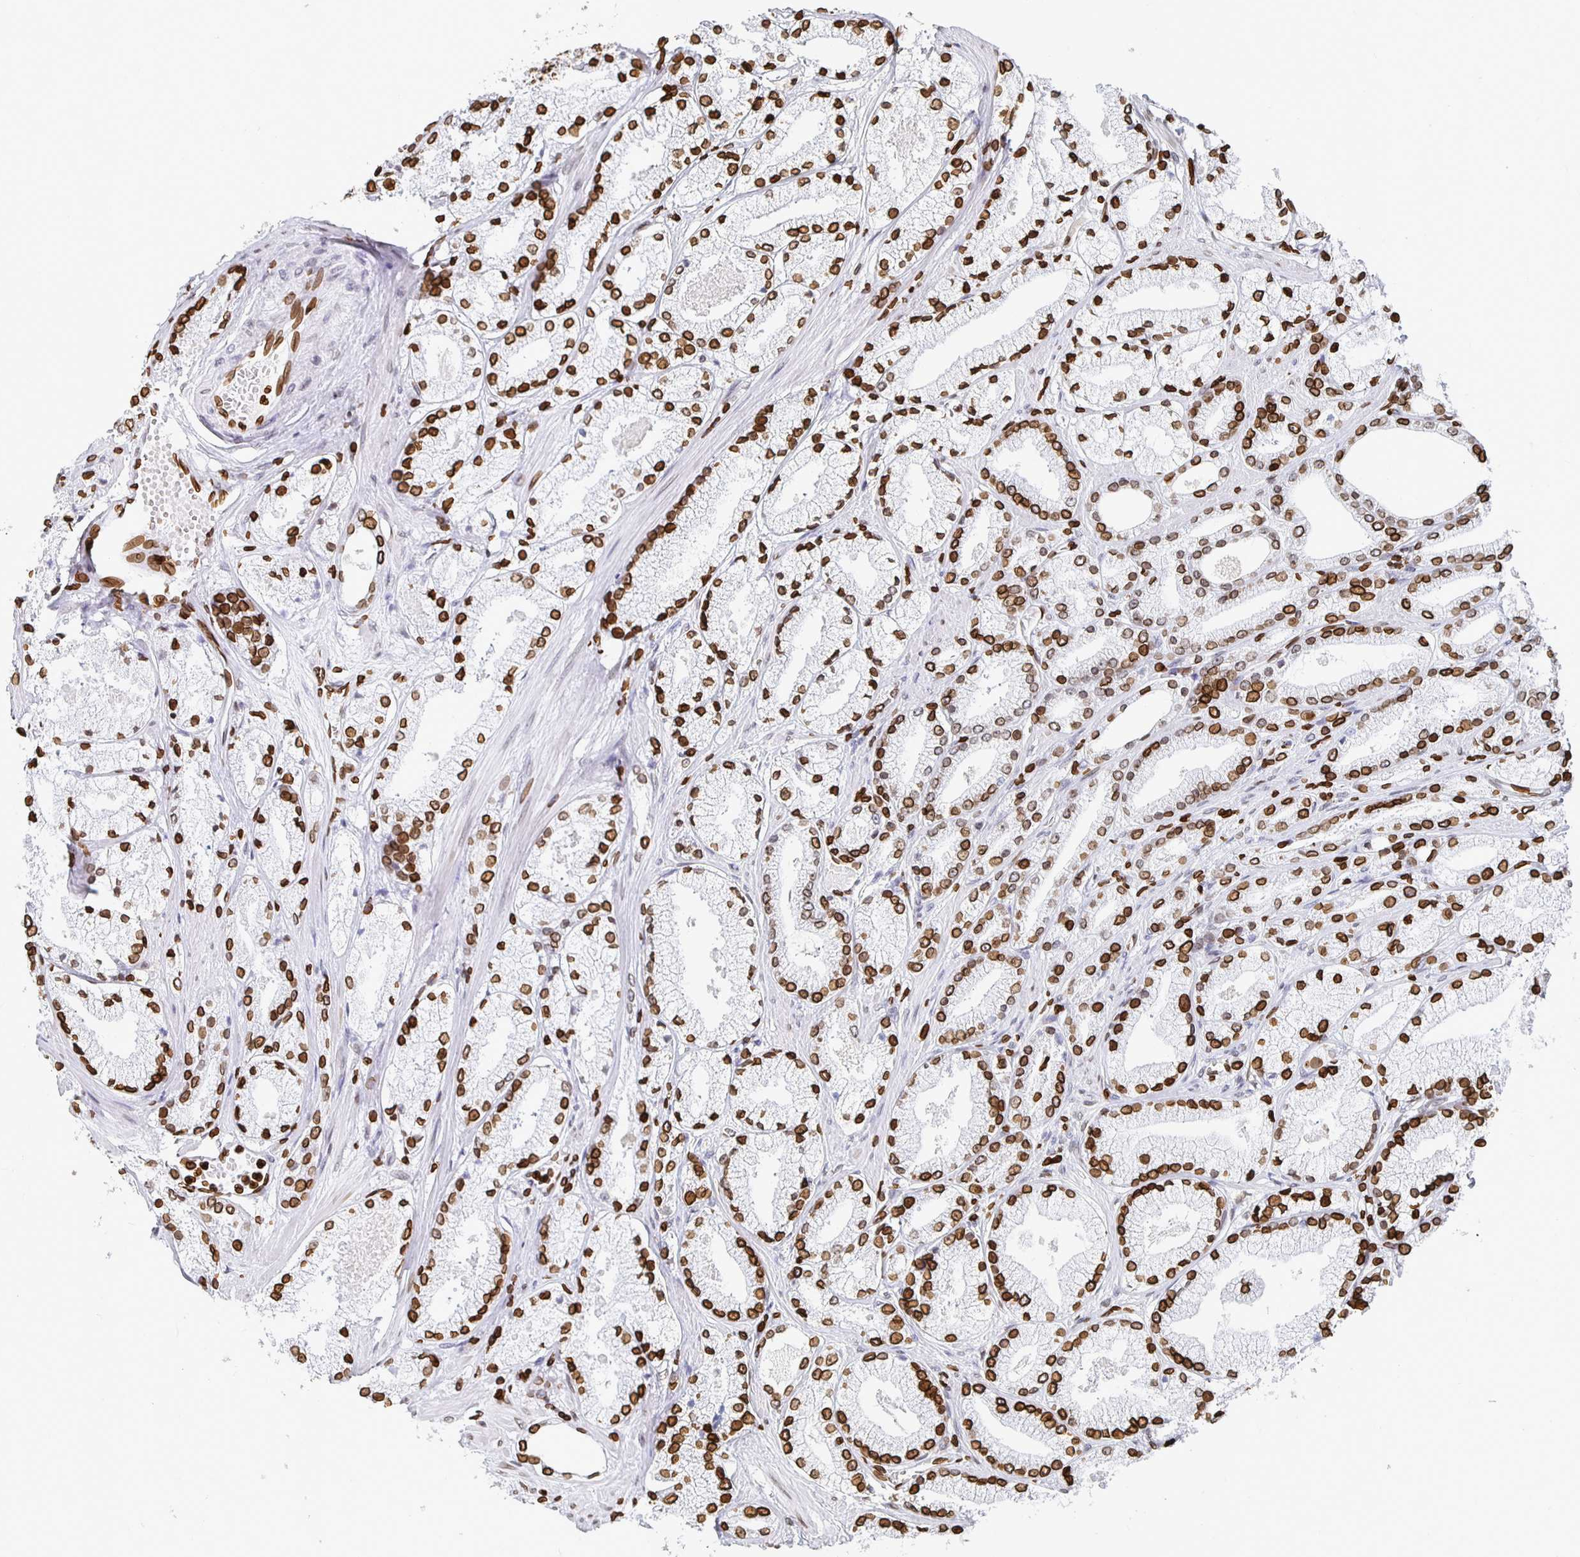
{"staining": {"intensity": "strong", "quantity": ">75%", "location": "cytoplasmic/membranous,nuclear"}, "tissue": "prostate cancer", "cell_type": "Tumor cells", "image_type": "cancer", "snomed": [{"axis": "morphology", "description": "Adenocarcinoma, High grade"}, {"axis": "topography", "description": "Prostate"}], "caption": "This is a micrograph of immunohistochemistry staining of adenocarcinoma (high-grade) (prostate), which shows strong positivity in the cytoplasmic/membranous and nuclear of tumor cells.", "gene": "LMNB1", "patient": {"sex": "male", "age": 63}}